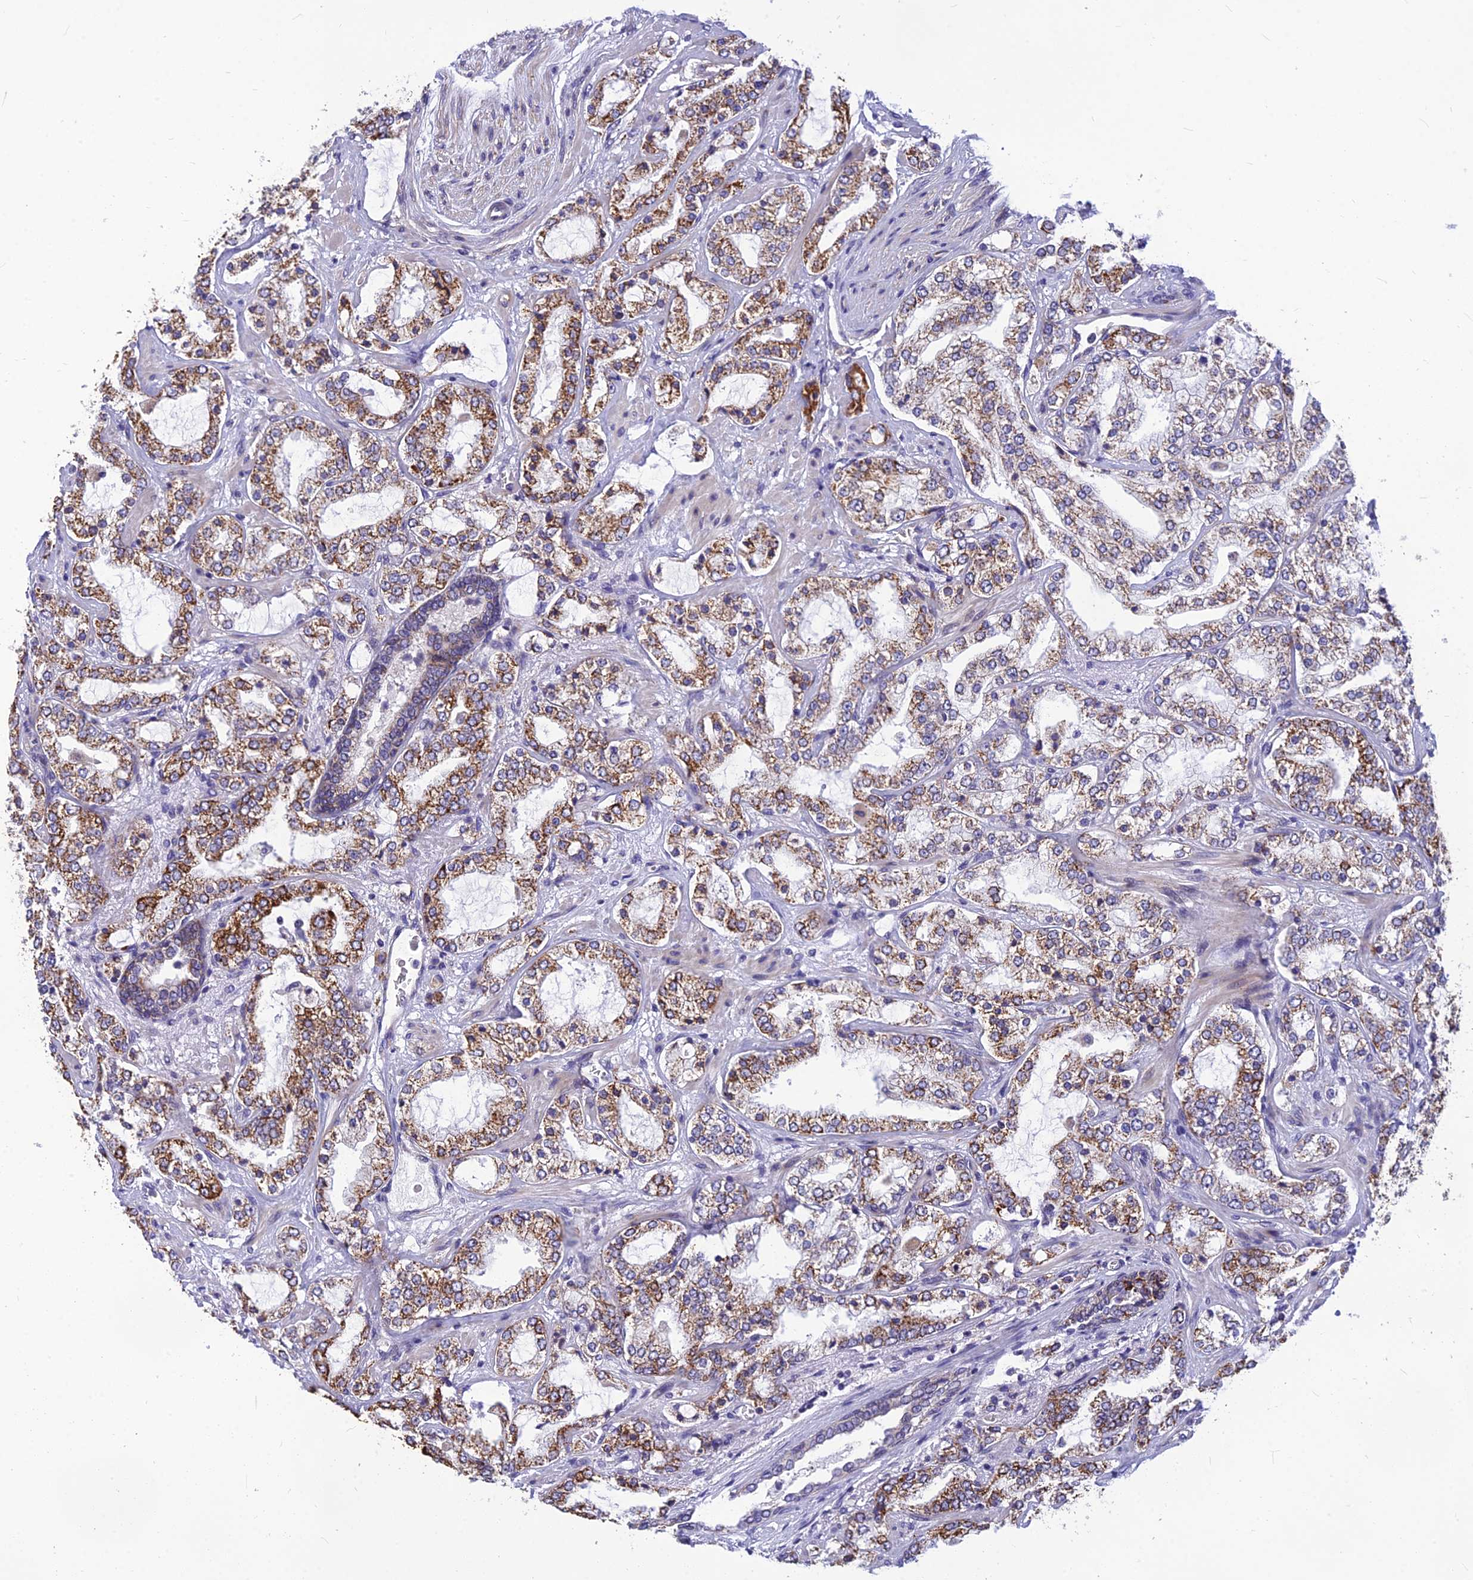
{"staining": {"intensity": "strong", "quantity": "25%-75%", "location": "cytoplasmic/membranous"}, "tissue": "prostate cancer", "cell_type": "Tumor cells", "image_type": "cancer", "snomed": [{"axis": "morphology", "description": "Adenocarcinoma, High grade"}, {"axis": "topography", "description": "Prostate"}], "caption": "This is an image of IHC staining of prostate adenocarcinoma (high-grade), which shows strong positivity in the cytoplasmic/membranous of tumor cells.", "gene": "PTCD2", "patient": {"sex": "male", "age": 64}}